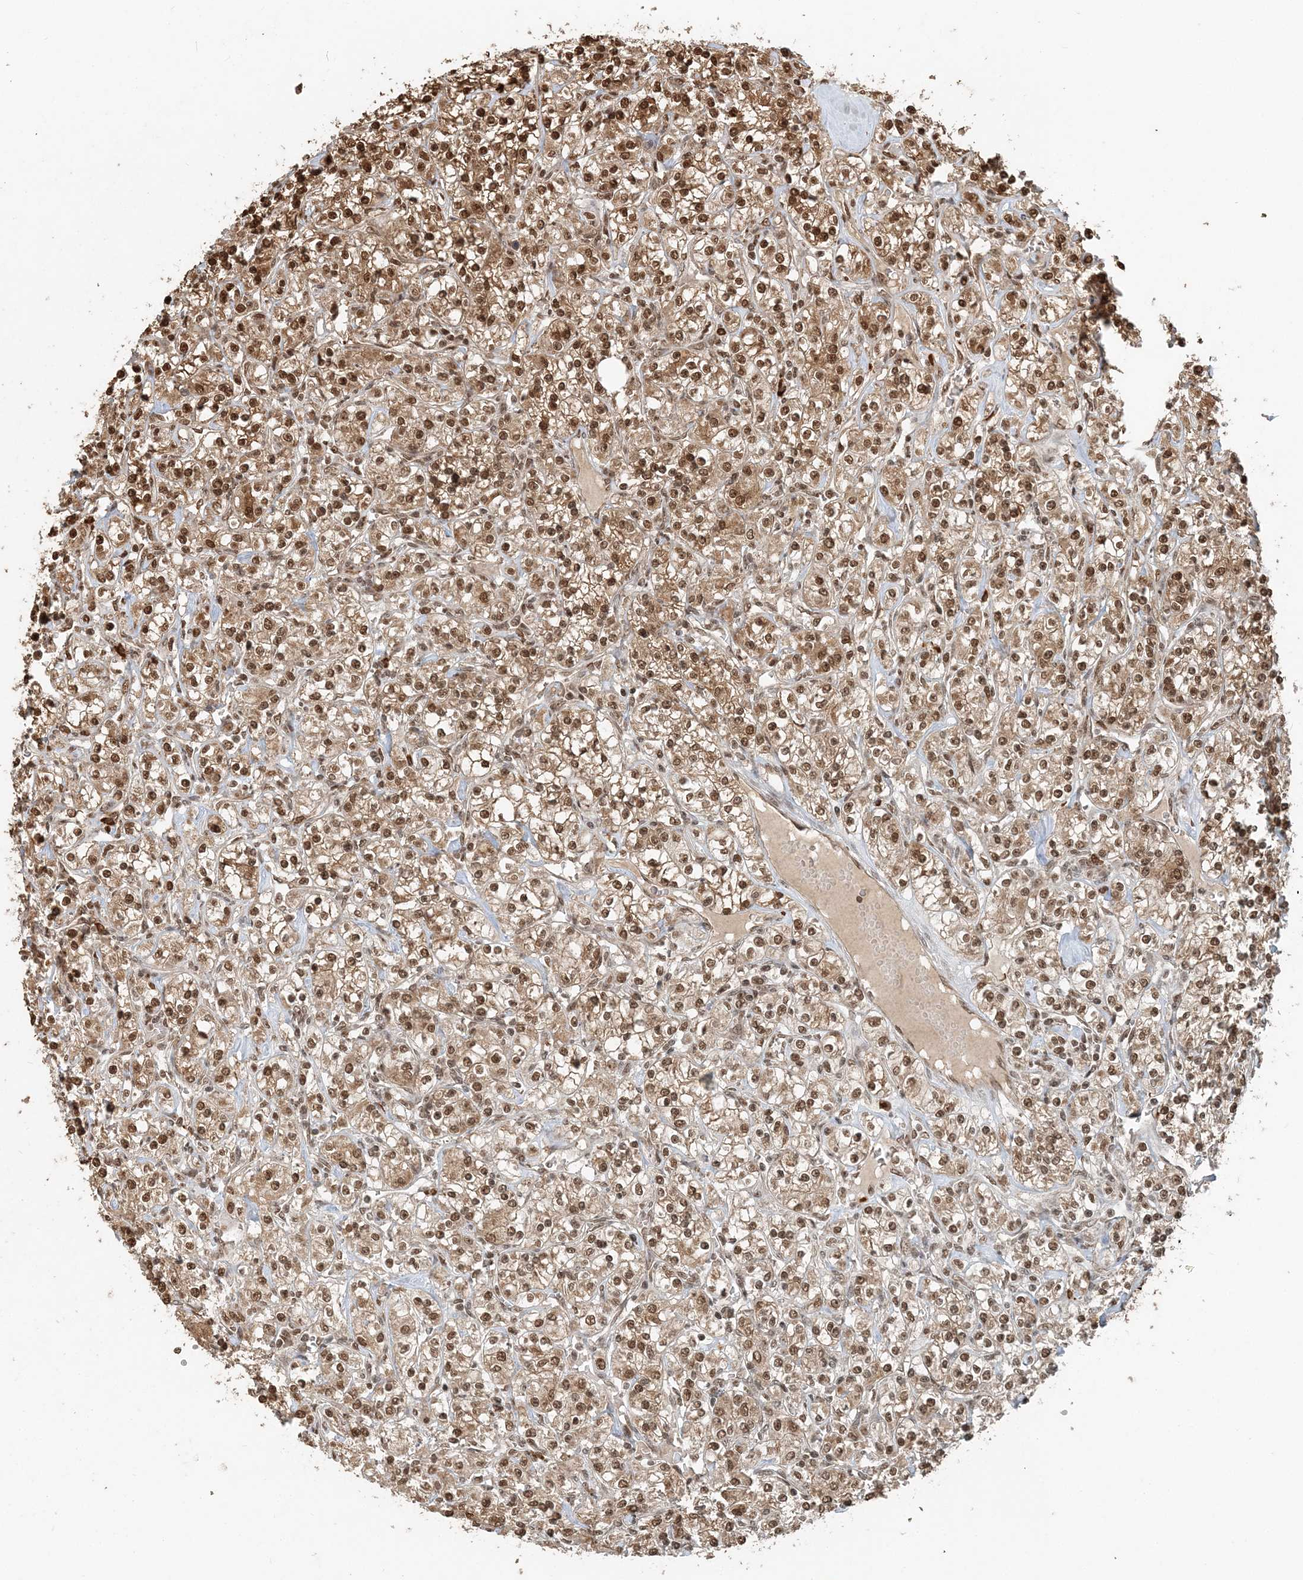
{"staining": {"intensity": "moderate", "quantity": ">75%", "location": "cytoplasmic/membranous,nuclear"}, "tissue": "renal cancer", "cell_type": "Tumor cells", "image_type": "cancer", "snomed": [{"axis": "morphology", "description": "Adenocarcinoma, NOS"}, {"axis": "topography", "description": "Kidney"}], "caption": "Brown immunohistochemical staining in human renal cancer reveals moderate cytoplasmic/membranous and nuclear positivity in approximately >75% of tumor cells.", "gene": "ARHGAP35", "patient": {"sex": "male", "age": 77}}